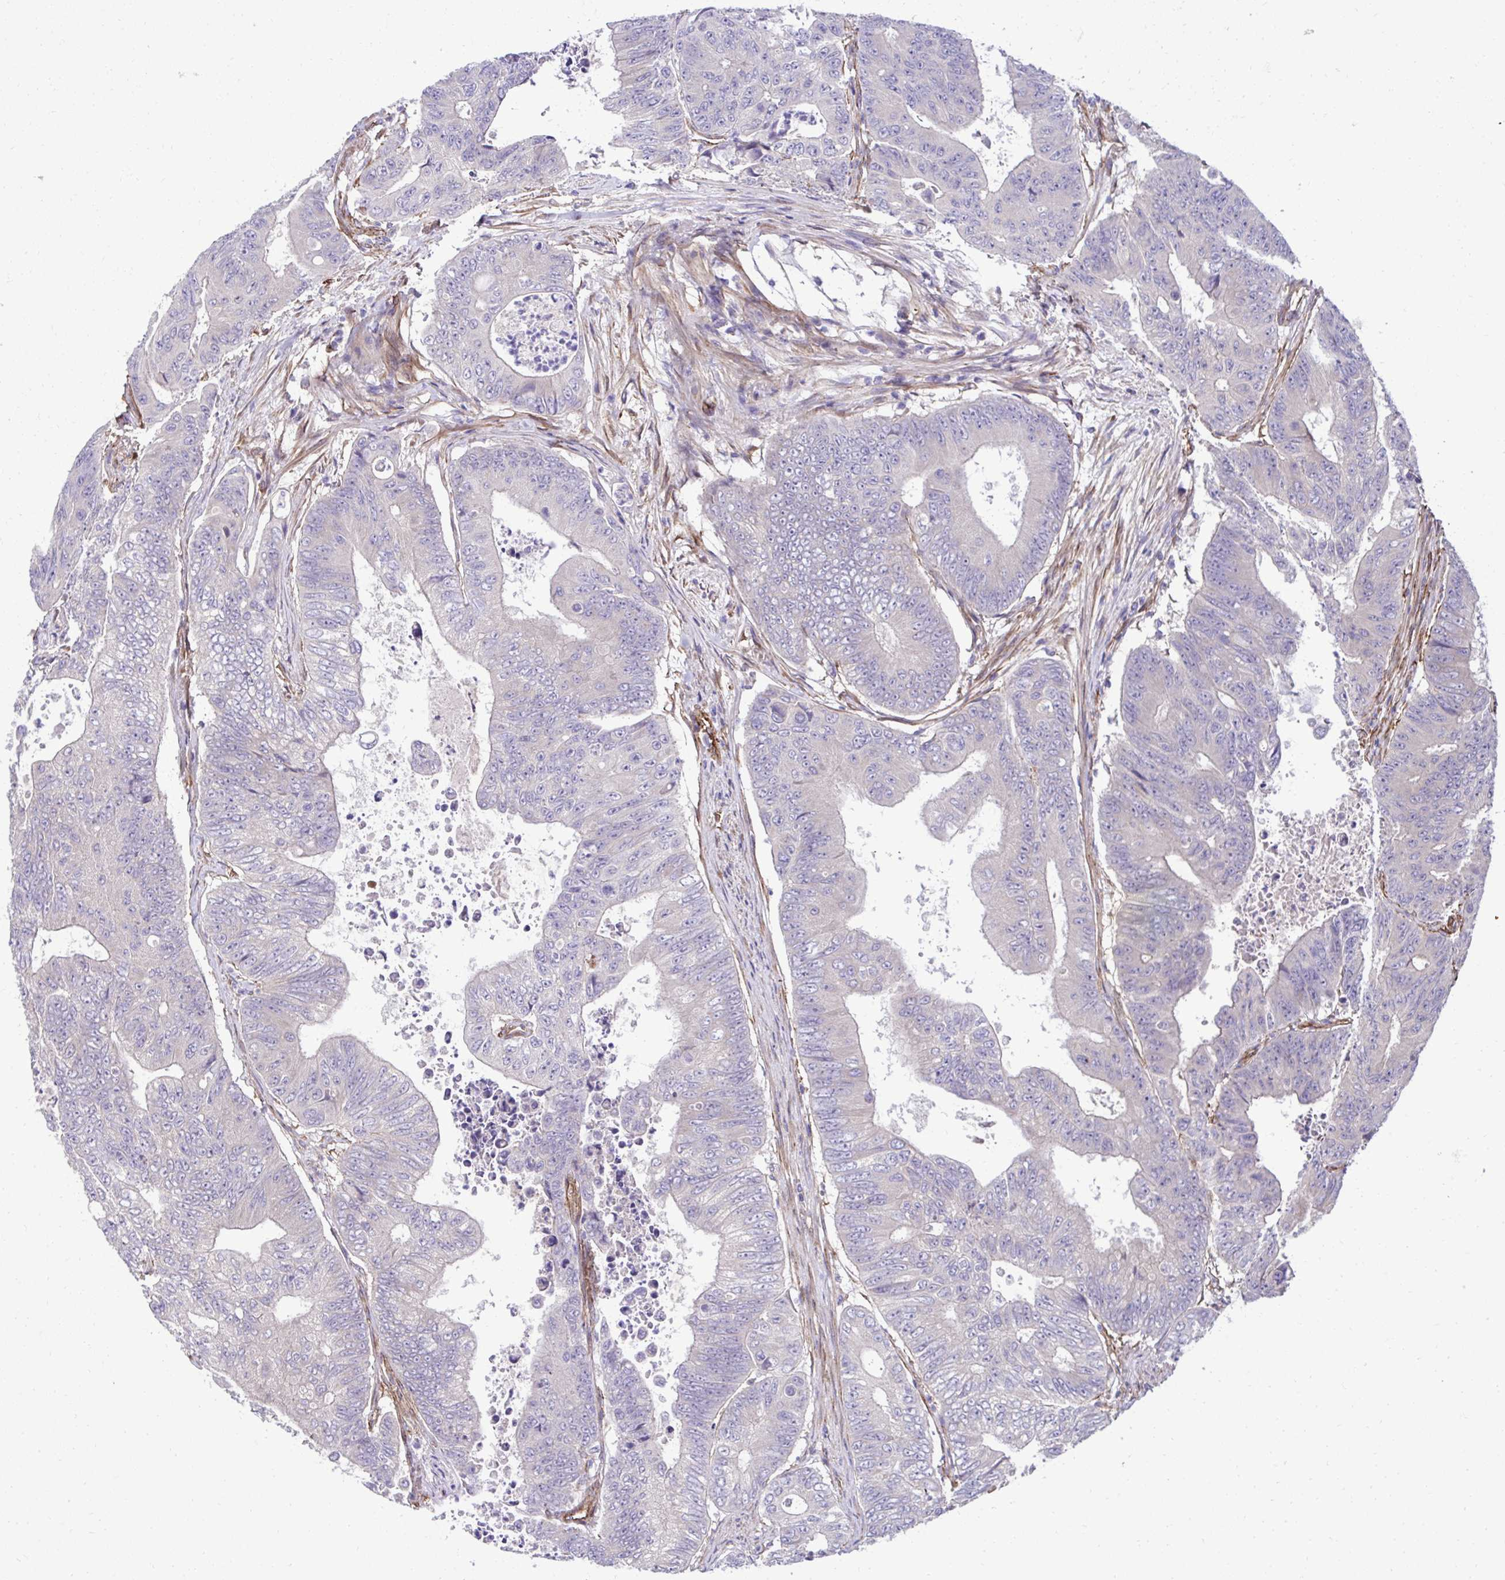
{"staining": {"intensity": "negative", "quantity": "none", "location": "none"}, "tissue": "colorectal cancer", "cell_type": "Tumor cells", "image_type": "cancer", "snomed": [{"axis": "morphology", "description": "Adenocarcinoma, NOS"}, {"axis": "topography", "description": "Colon"}], "caption": "Immunohistochemistry image of neoplastic tissue: colorectal cancer stained with DAB (3,3'-diaminobenzidine) reveals no significant protein expression in tumor cells. The staining was performed using DAB to visualize the protein expression in brown, while the nuclei were stained in blue with hematoxylin (Magnification: 20x).", "gene": "TRIM52", "patient": {"sex": "female", "age": 48}}